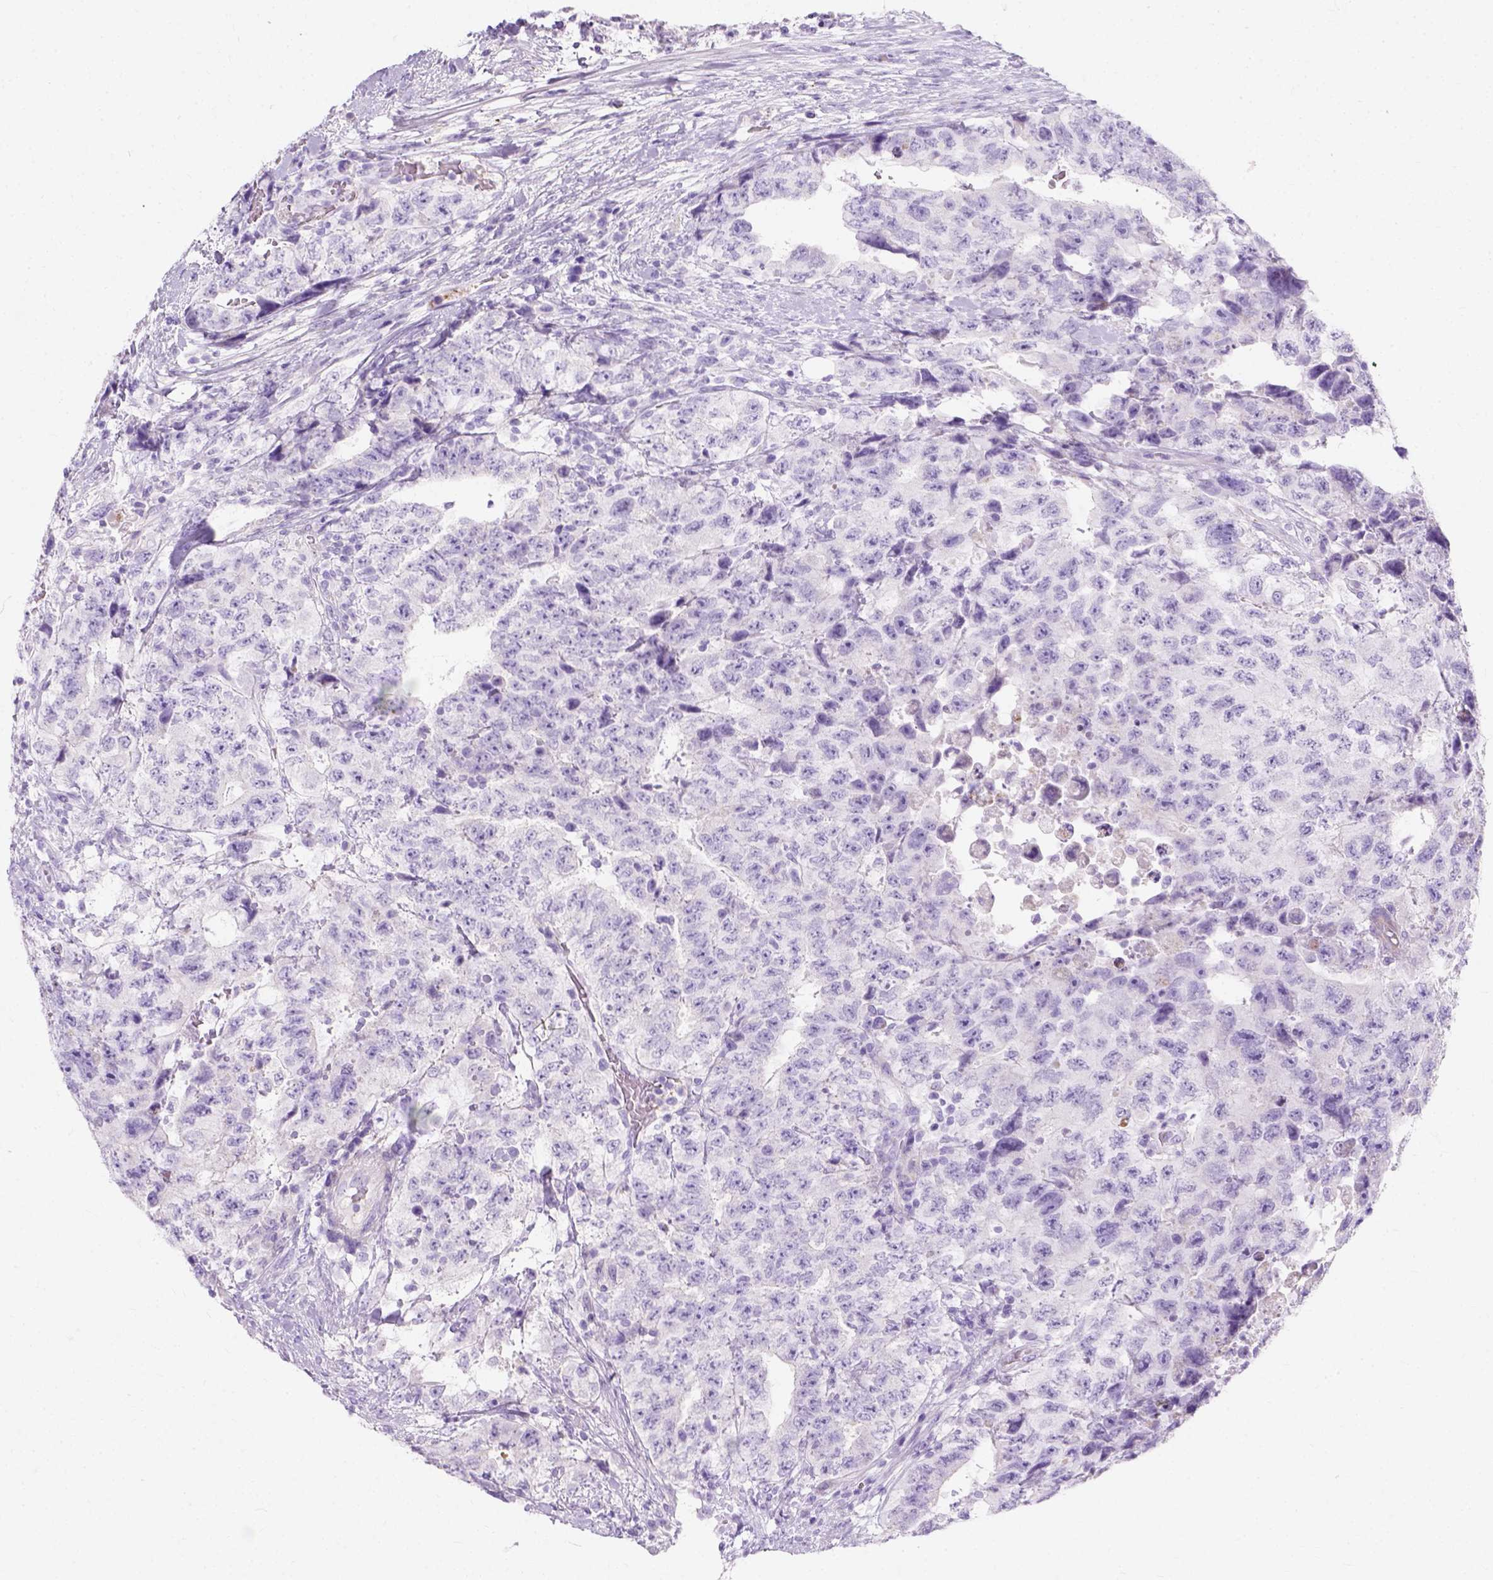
{"staining": {"intensity": "negative", "quantity": "none", "location": "none"}, "tissue": "testis cancer", "cell_type": "Tumor cells", "image_type": "cancer", "snomed": [{"axis": "morphology", "description": "Carcinoma, Embryonal, NOS"}, {"axis": "topography", "description": "Testis"}], "caption": "An immunohistochemistry (IHC) histopathology image of testis cancer (embryonal carcinoma) is shown. There is no staining in tumor cells of testis cancer (embryonal carcinoma).", "gene": "MYH15", "patient": {"sex": "male", "age": 24}}